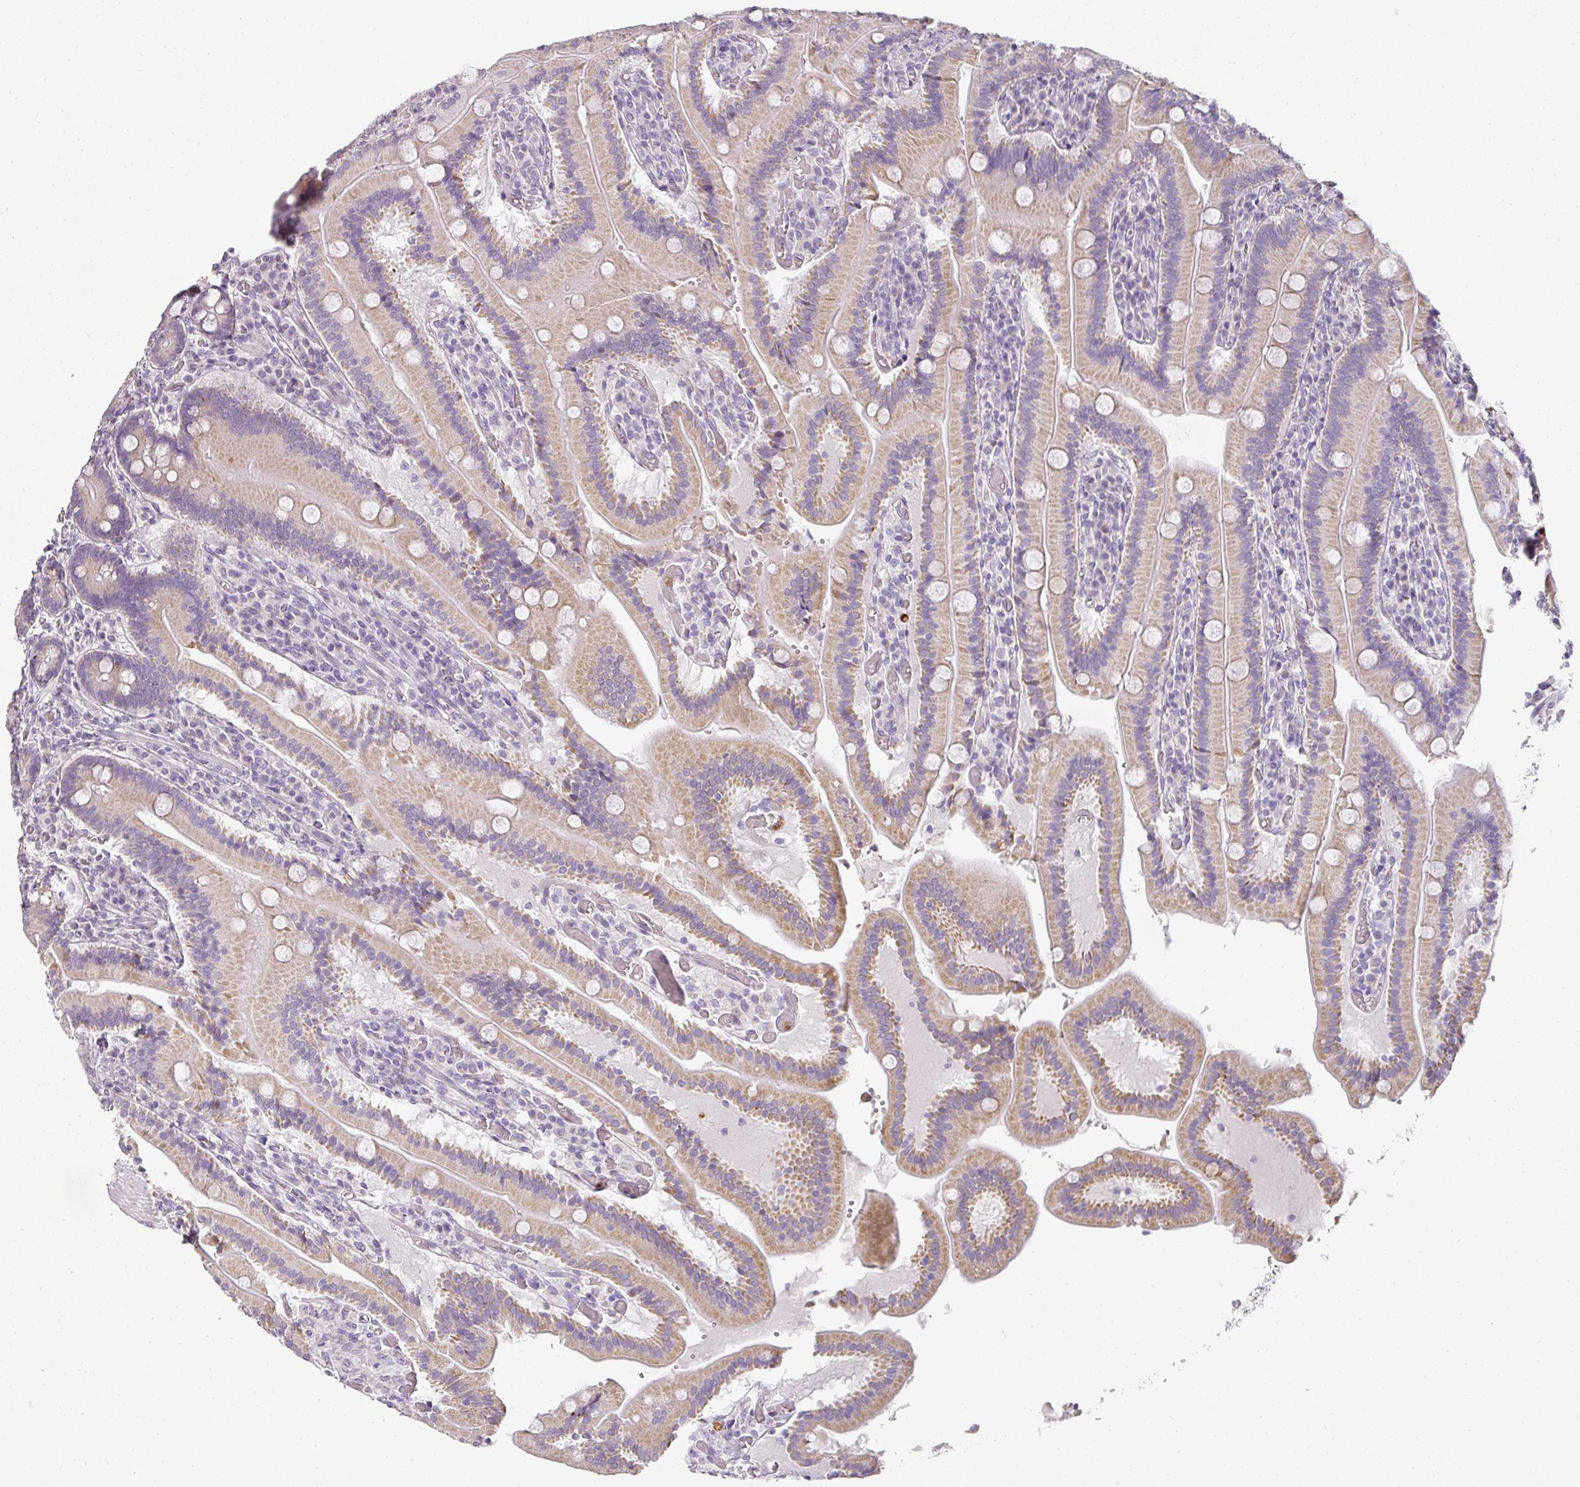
{"staining": {"intensity": "weak", "quantity": "25%-75%", "location": "cytoplasmic/membranous"}, "tissue": "duodenum", "cell_type": "Glandular cells", "image_type": "normal", "snomed": [{"axis": "morphology", "description": "Normal tissue, NOS"}, {"axis": "topography", "description": "Duodenum"}], "caption": "Duodenum stained with DAB (3,3'-diaminobenzidine) immunohistochemistry displays low levels of weak cytoplasmic/membranous positivity in approximately 25%-75% of glandular cells.", "gene": "CAMP", "patient": {"sex": "female", "age": 62}}